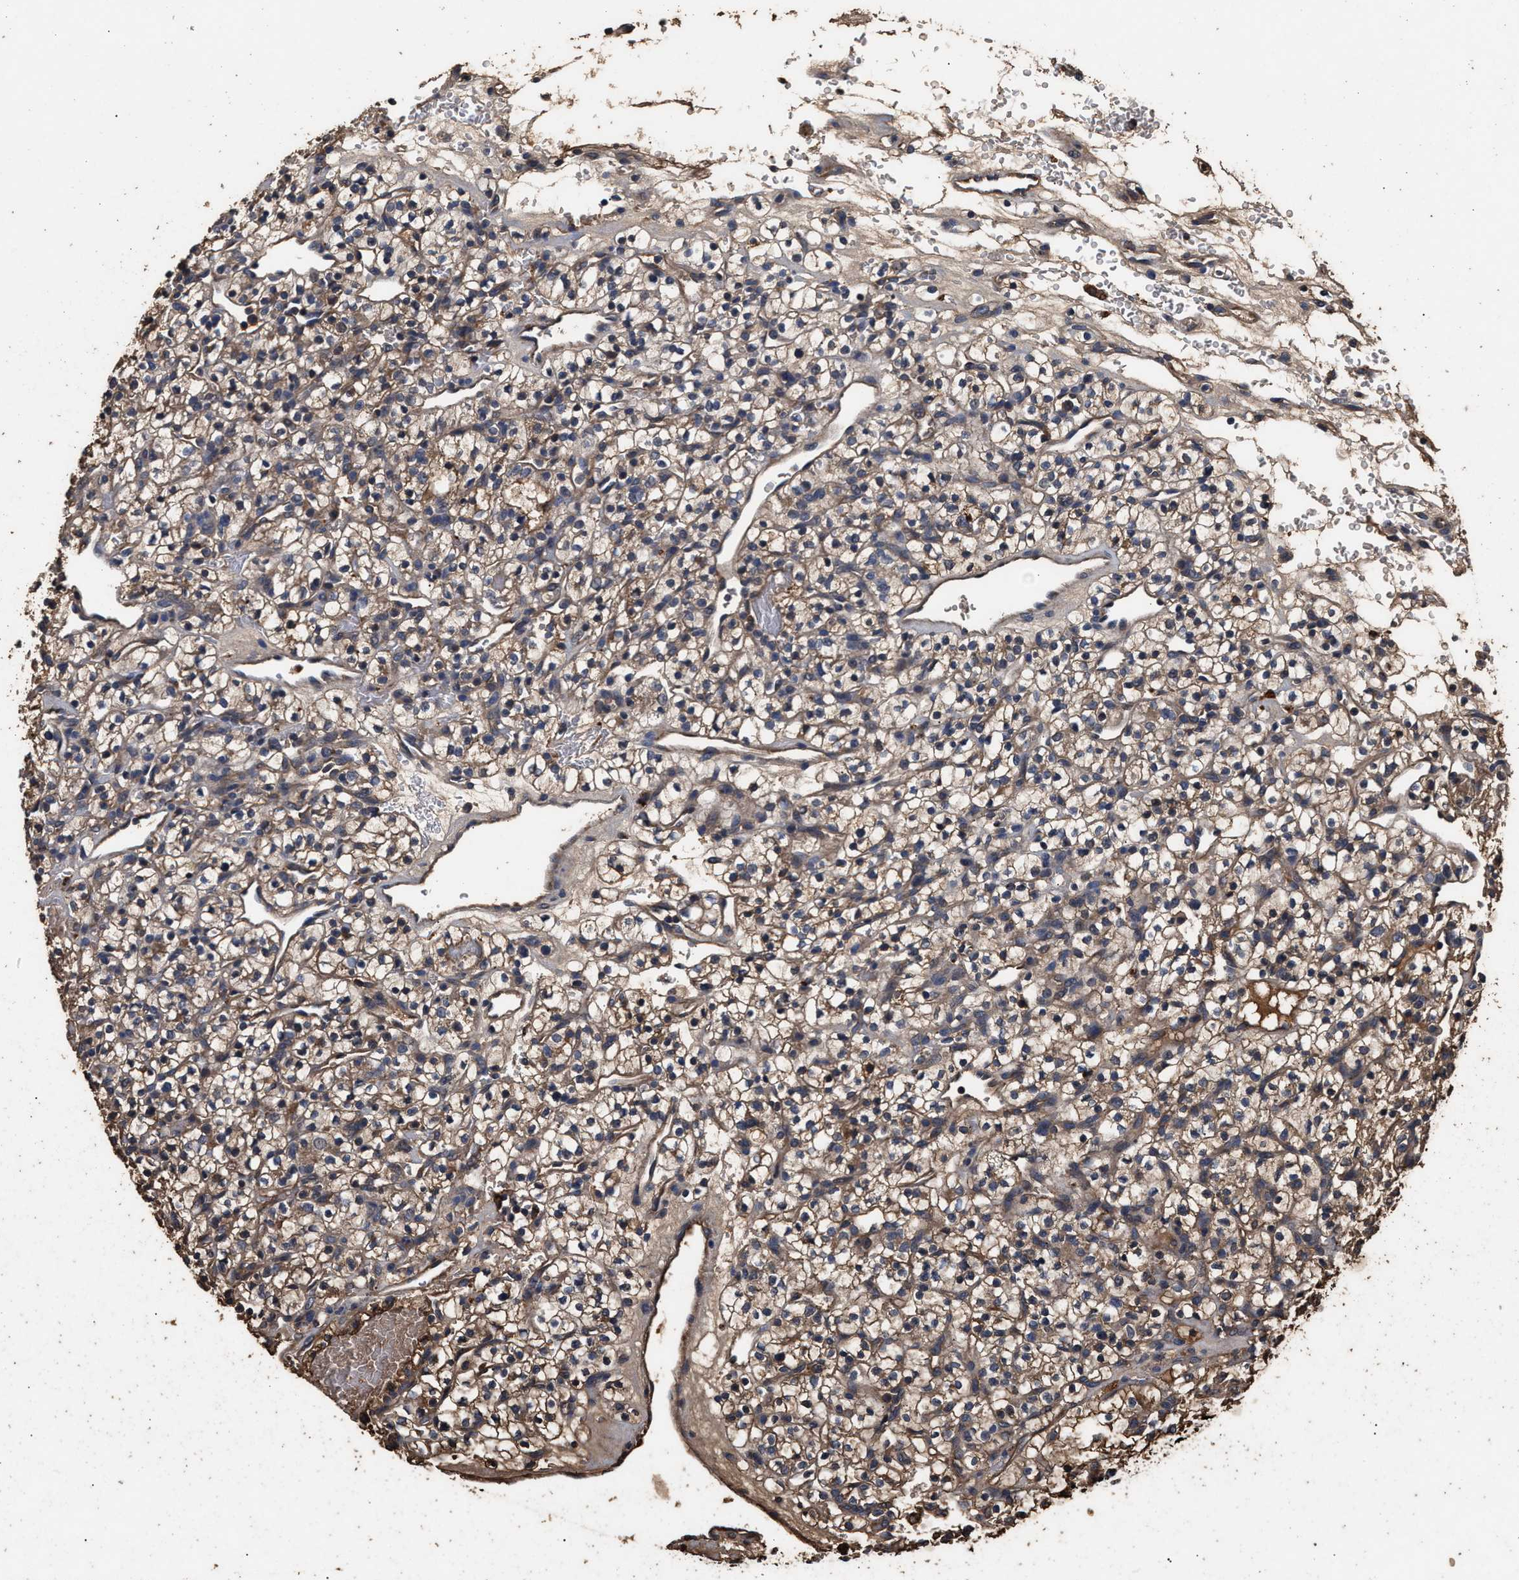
{"staining": {"intensity": "weak", "quantity": "25%-75%", "location": "cytoplasmic/membranous"}, "tissue": "renal cancer", "cell_type": "Tumor cells", "image_type": "cancer", "snomed": [{"axis": "morphology", "description": "Adenocarcinoma, NOS"}, {"axis": "topography", "description": "Kidney"}], "caption": "Immunohistochemistry image of neoplastic tissue: renal adenocarcinoma stained using IHC exhibits low levels of weak protein expression localized specifically in the cytoplasmic/membranous of tumor cells, appearing as a cytoplasmic/membranous brown color.", "gene": "KYAT1", "patient": {"sex": "female", "age": 57}}